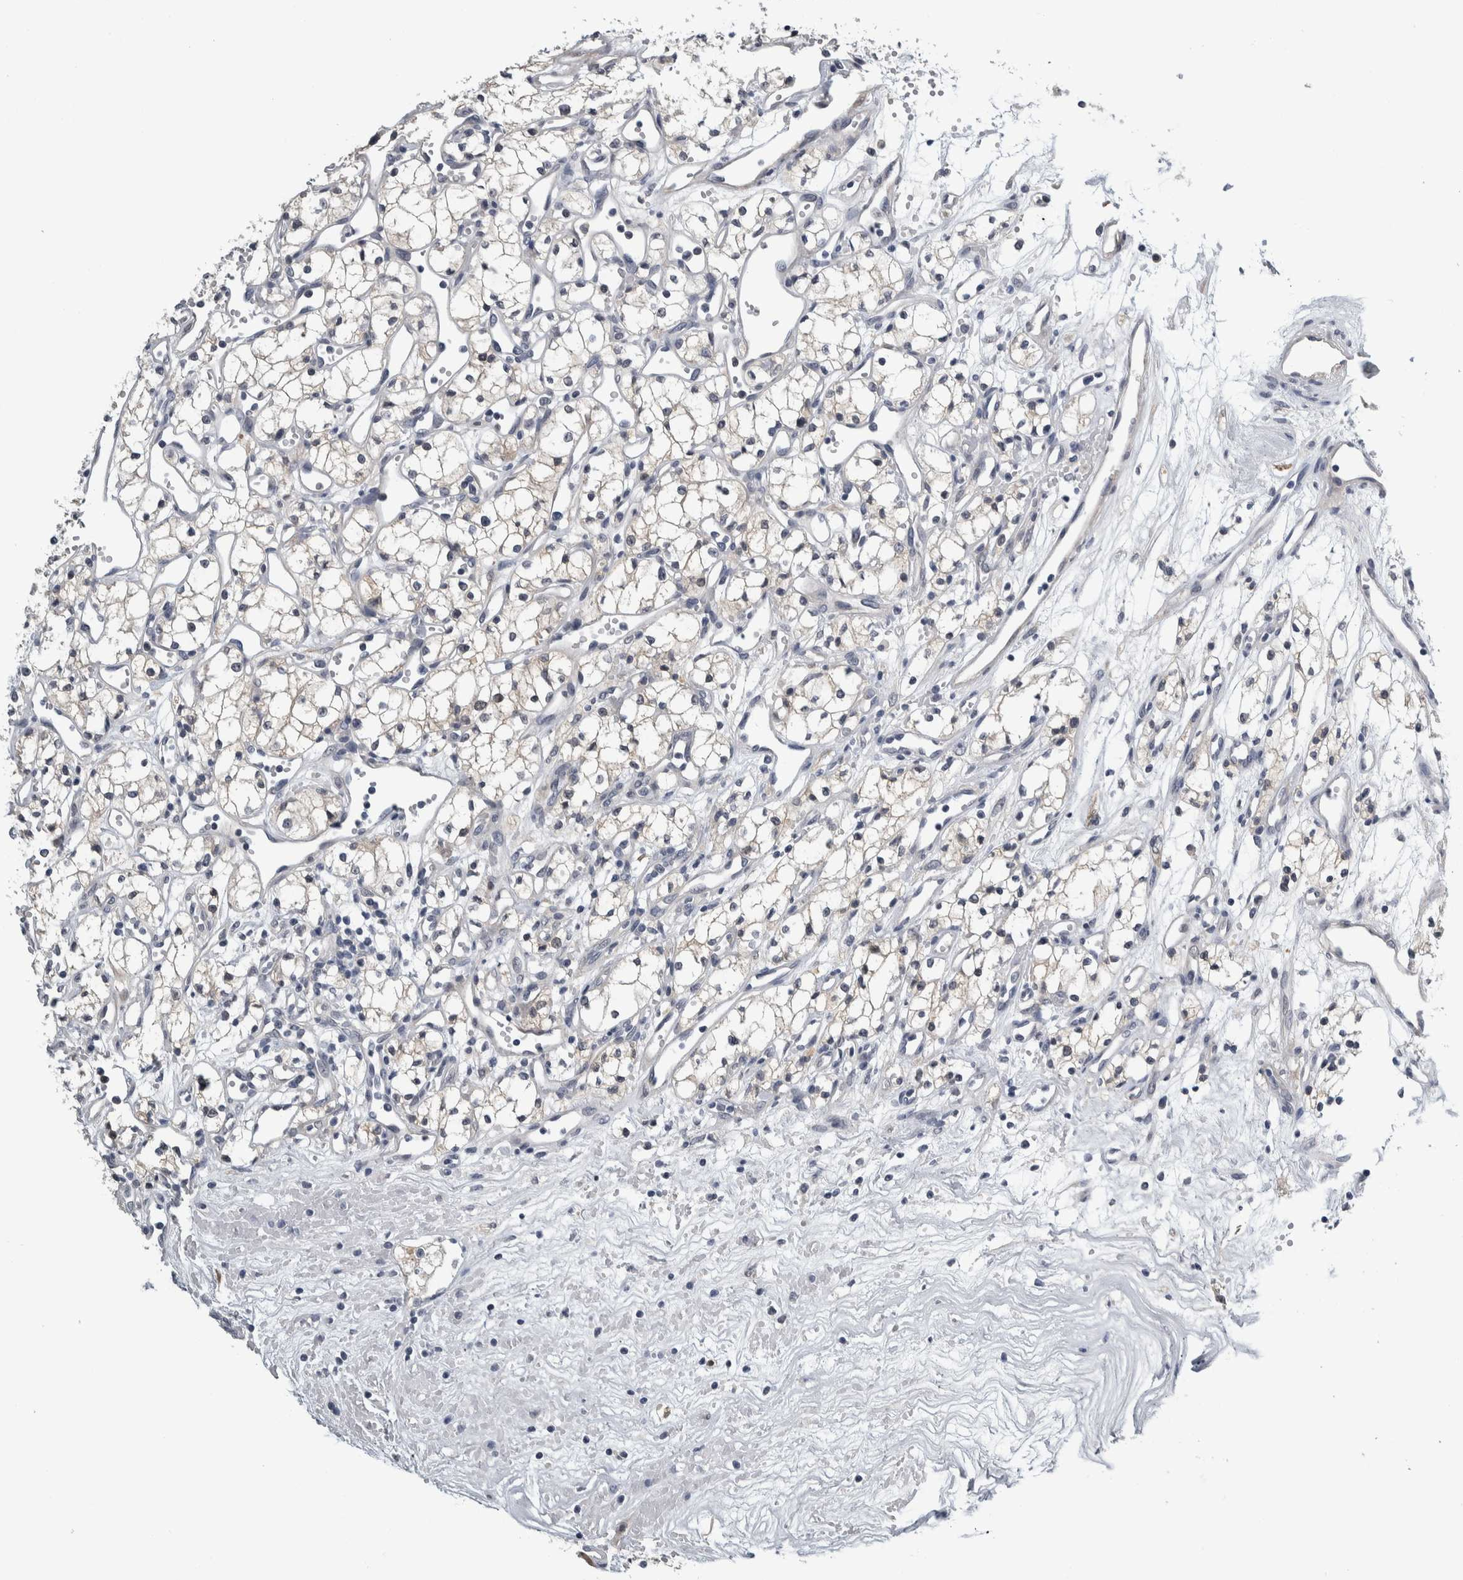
{"staining": {"intensity": "weak", "quantity": "<25%", "location": "cytoplasmic/membranous"}, "tissue": "renal cancer", "cell_type": "Tumor cells", "image_type": "cancer", "snomed": [{"axis": "morphology", "description": "Adenocarcinoma, NOS"}, {"axis": "topography", "description": "Kidney"}], "caption": "Tumor cells show no significant protein expression in adenocarcinoma (renal).", "gene": "COL14A1", "patient": {"sex": "male", "age": 59}}